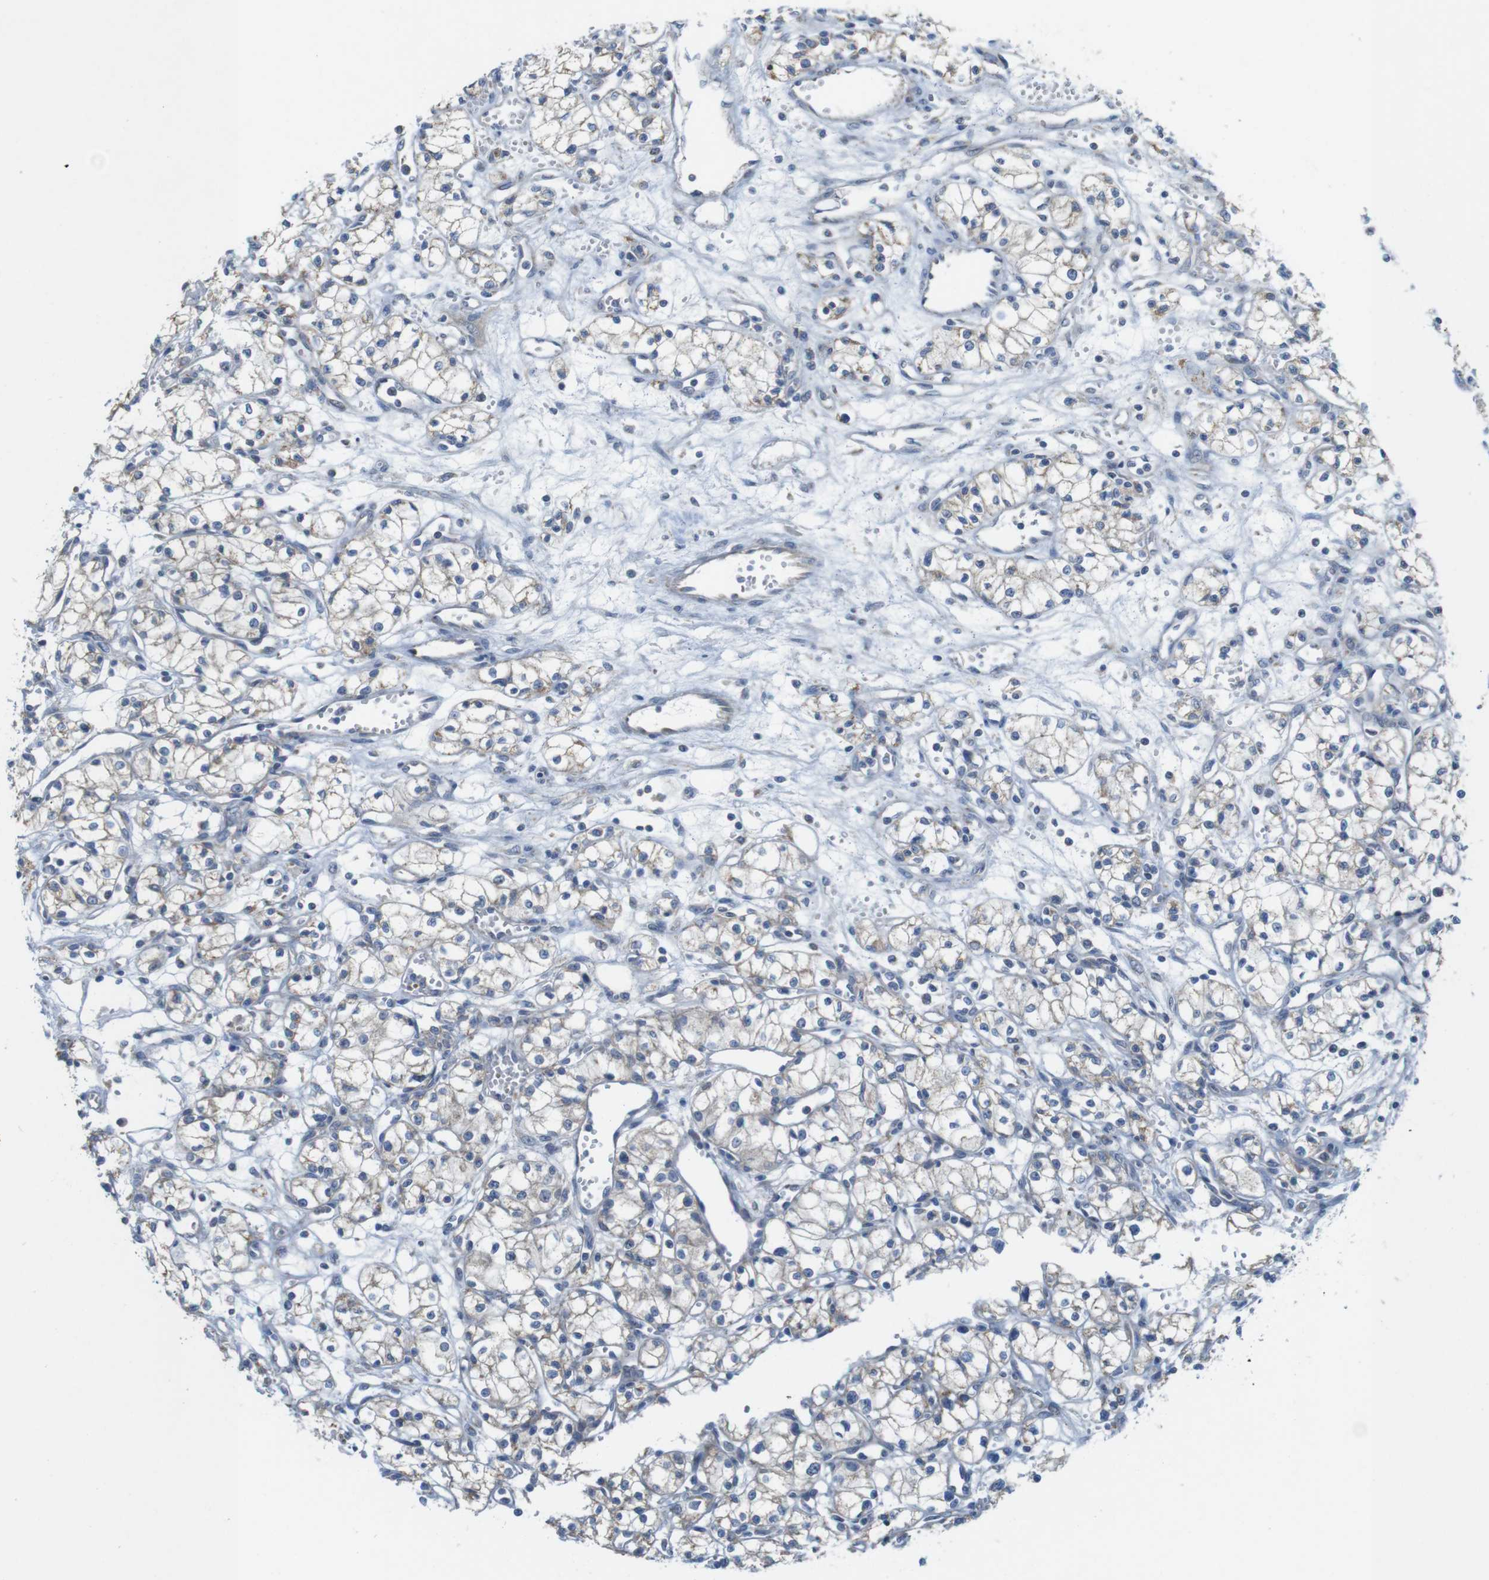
{"staining": {"intensity": "weak", "quantity": "25%-75%", "location": "cytoplasmic/membranous"}, "tissue": "renal cancer", "cell_type": "Tumor cells", "image_type": "cancer", "snomed": [{"axis": "morphology", "description": "Normal tissue, NOS"}, {"axis": "morphology", "description": "Adenocarcinoma, NOS"}, {"axis": "topography", "description": "Kidney"}], "caption": "Brown immunohistochemical staining in human renal adenocarcinoma shows weak cytoplasmic/membranous staining in approximately 25%-75% of tumor cells. Immunohistochemistry stains the protein in brown and the nuclei are stained blue.", "gene": "MARCHF1", "patient": {"sex": "male", "age": 59}}